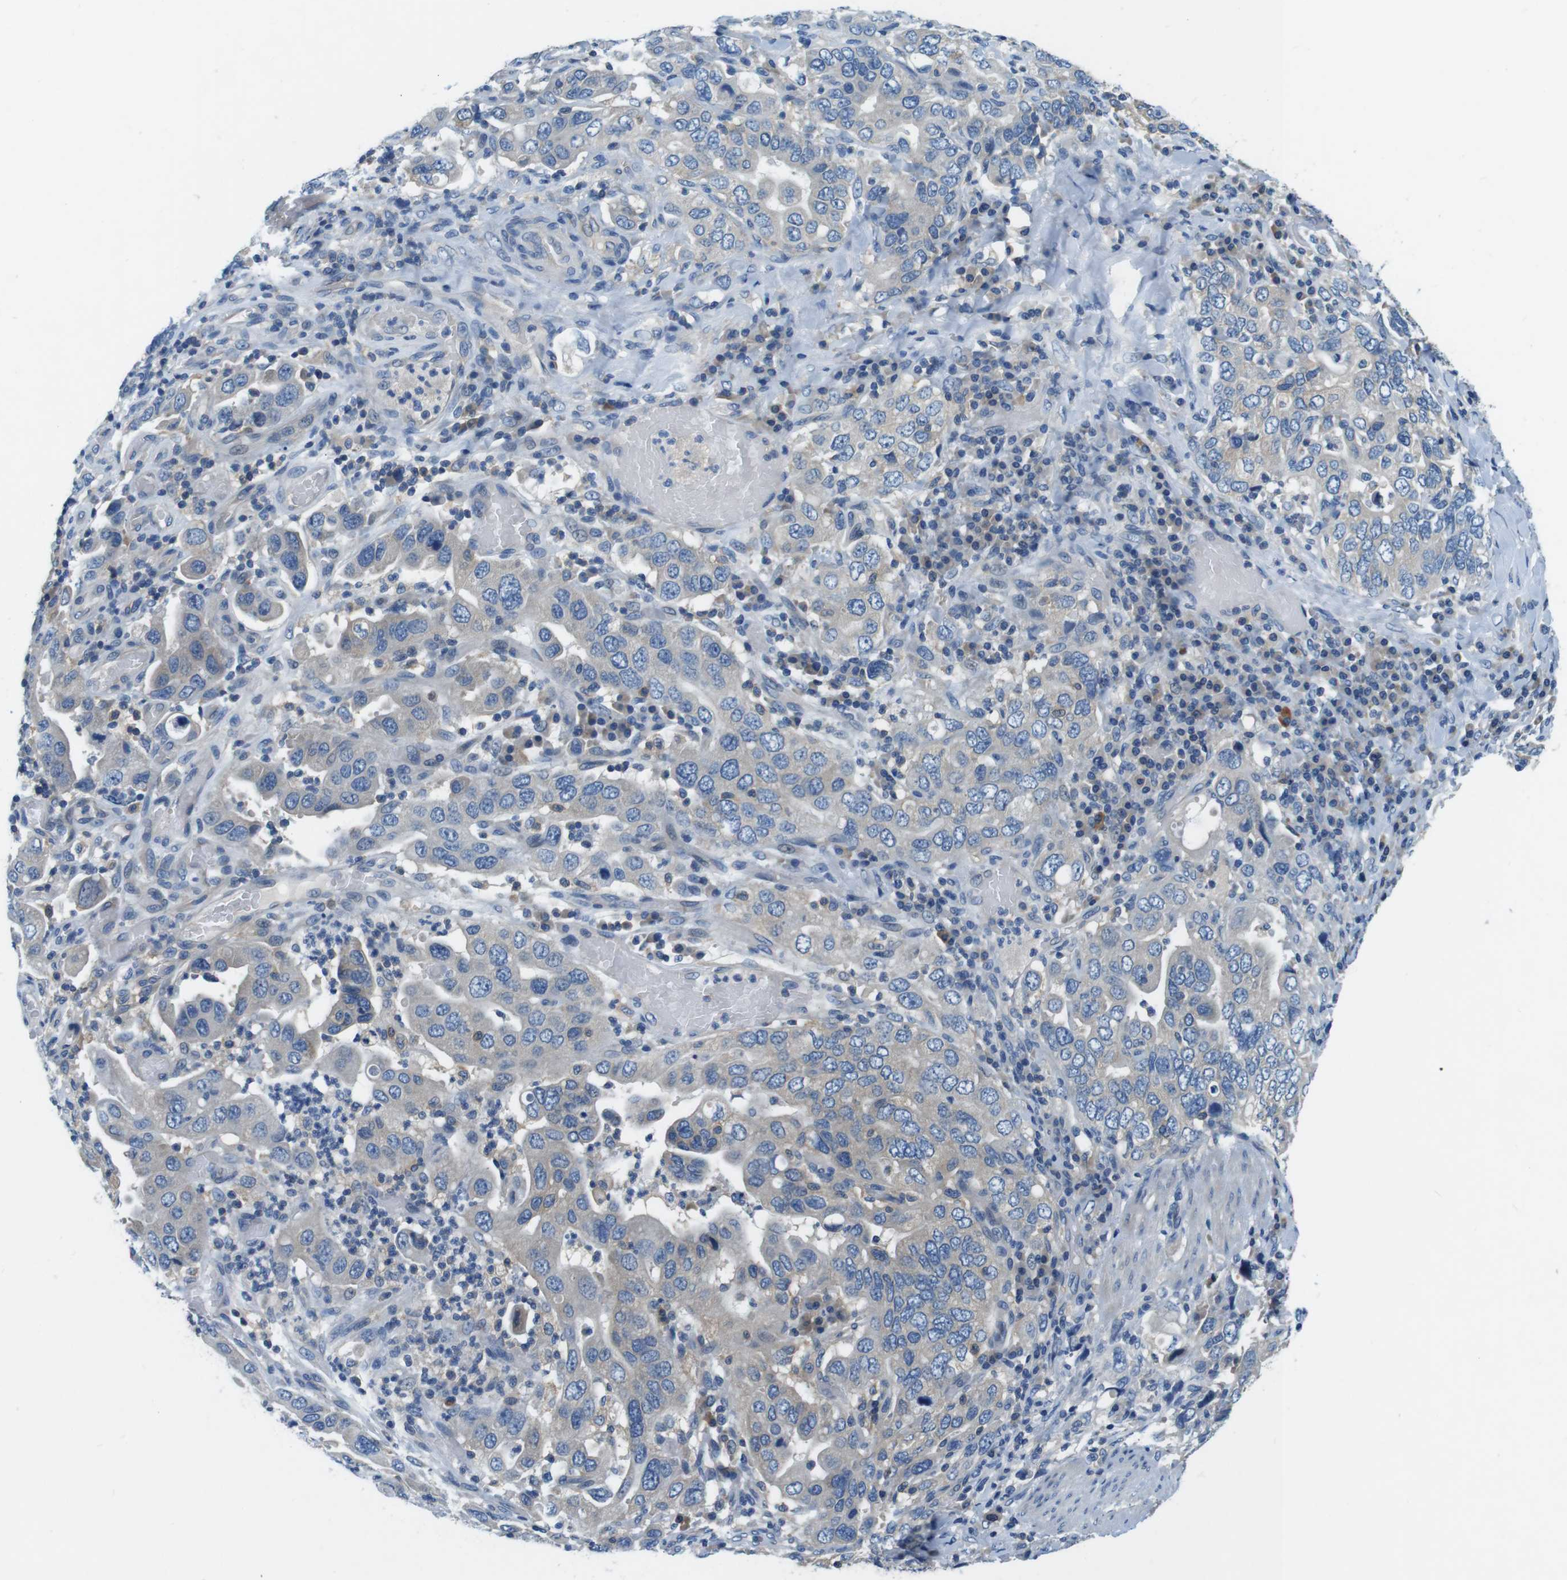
{"staining": {"intensity": "weak", "quantity": "25%-75%", "location": "cytoplasmic/membranous"}, "tissue": "stomach cancer", "cell_type": "Tumor cells", "image_type": "cancer", "snomed": [{"axis": "morphology", "description": "Adenocarcinoma, NOS"}, {"axis": "topography", "description": "Stomach, upper"}], "caption": "Immunohistochemistry (IHC) micrograph of adenocarcinoma (stomach) stained for a protein (brown), which shows low levels of weak cytoplasmic/membranous positivity in approximately 25%-75% of tumor cells.", "gene": "DENND4C", "patient": {"sex": "male", "age": 62}}